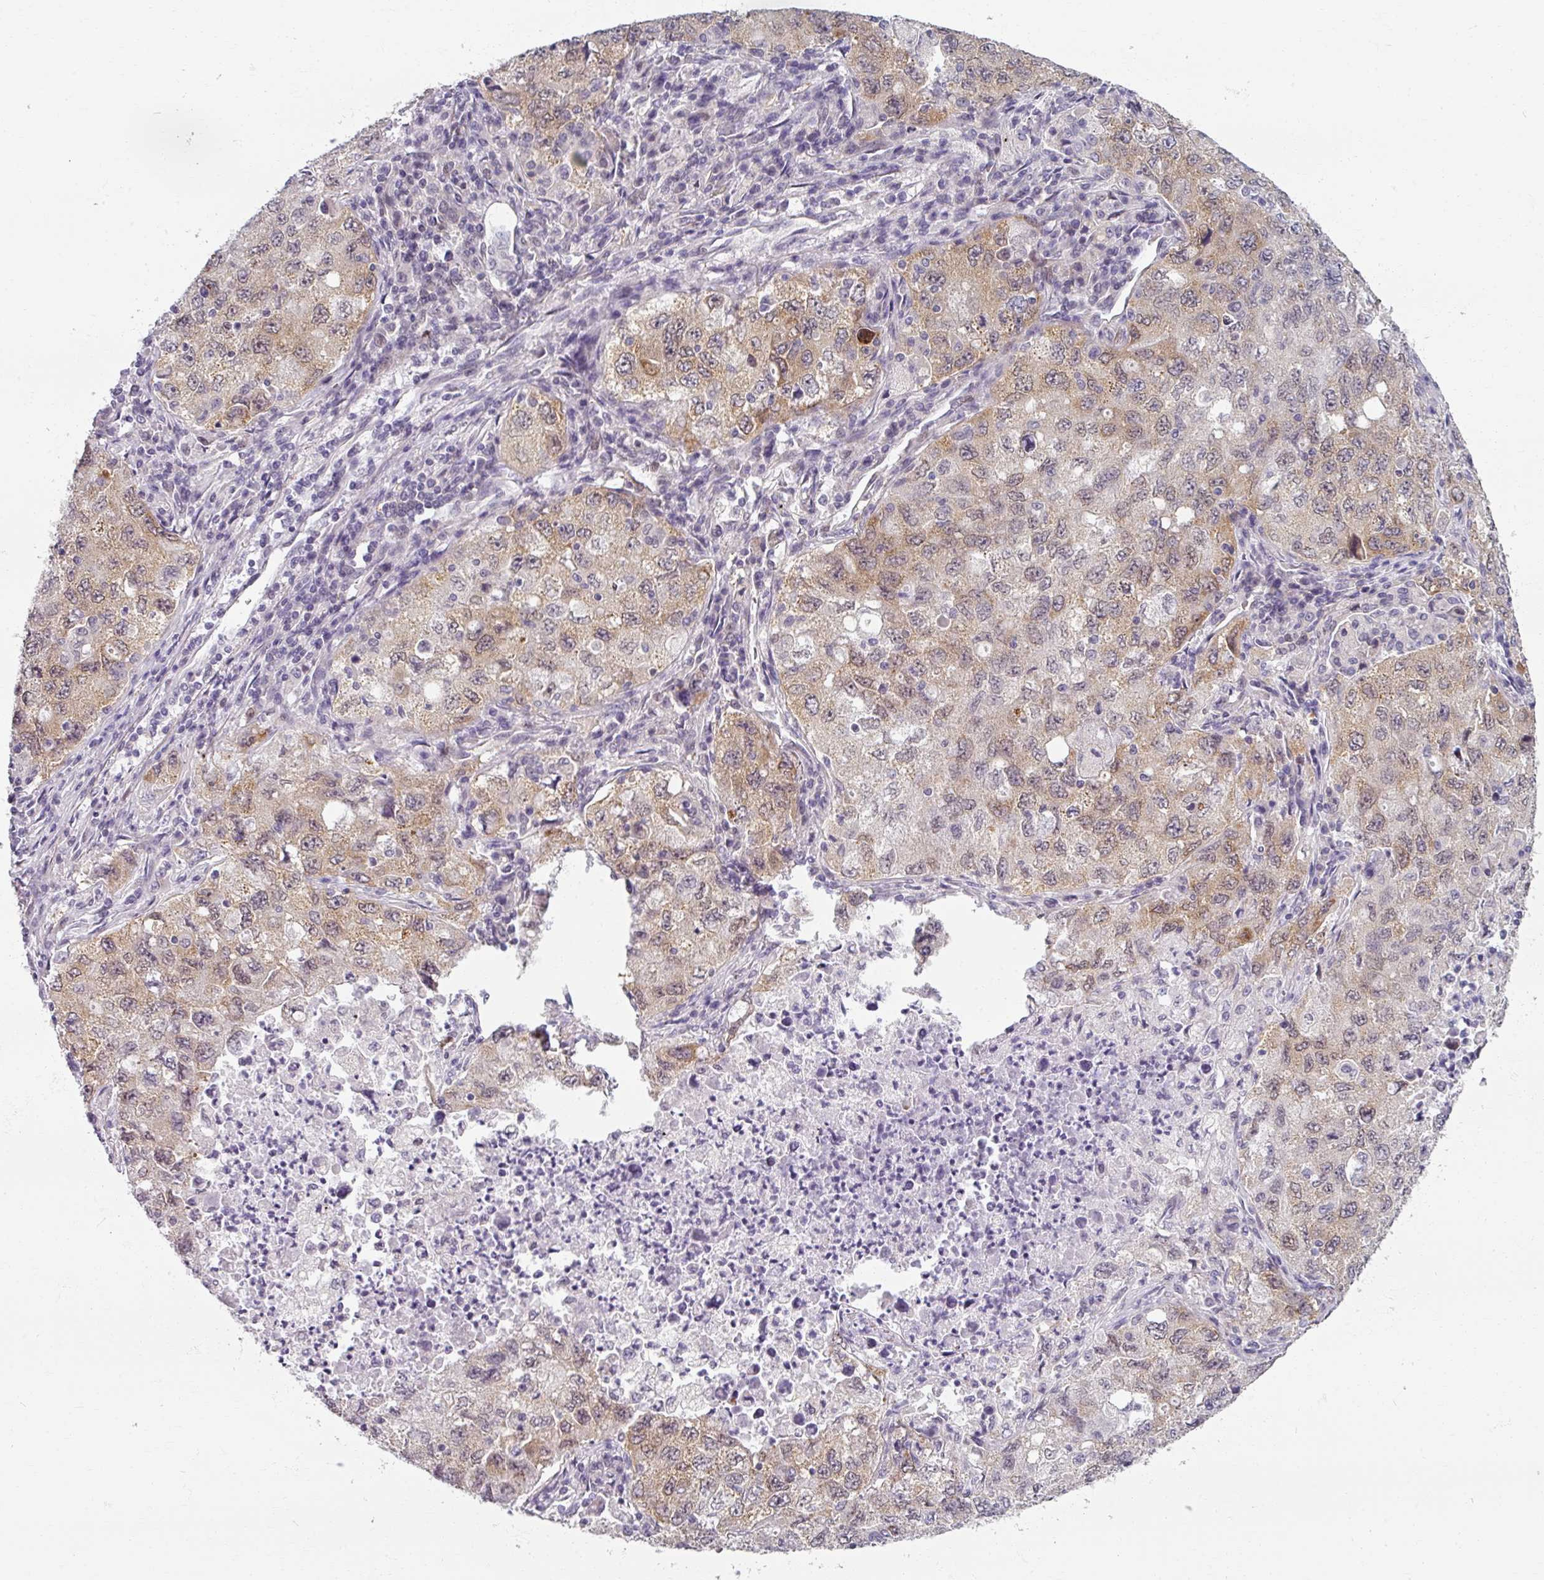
{"staining": {"intensity": "moderate", "quantity": "25%-75%", "location": "cytoplasmic/membranous,nuclear"}, "tissue": "lung cancer", "cell_type": "Tumor cells", "image_type": "cancer", "snomed": [{"axis": "morphology", "description": "Adenocarcinoma, NOS"}, {"axis": "topography", "description": "Lung"}], "caption": "This is an image of IHC staining of lung cancer (adenocarcinoma), which shows moderate staining in the cytoplasmic/membranous and nuclear of tumor cells.", "gene": "RIPOR3", "patient": {"sex": "female", "age": 57}}